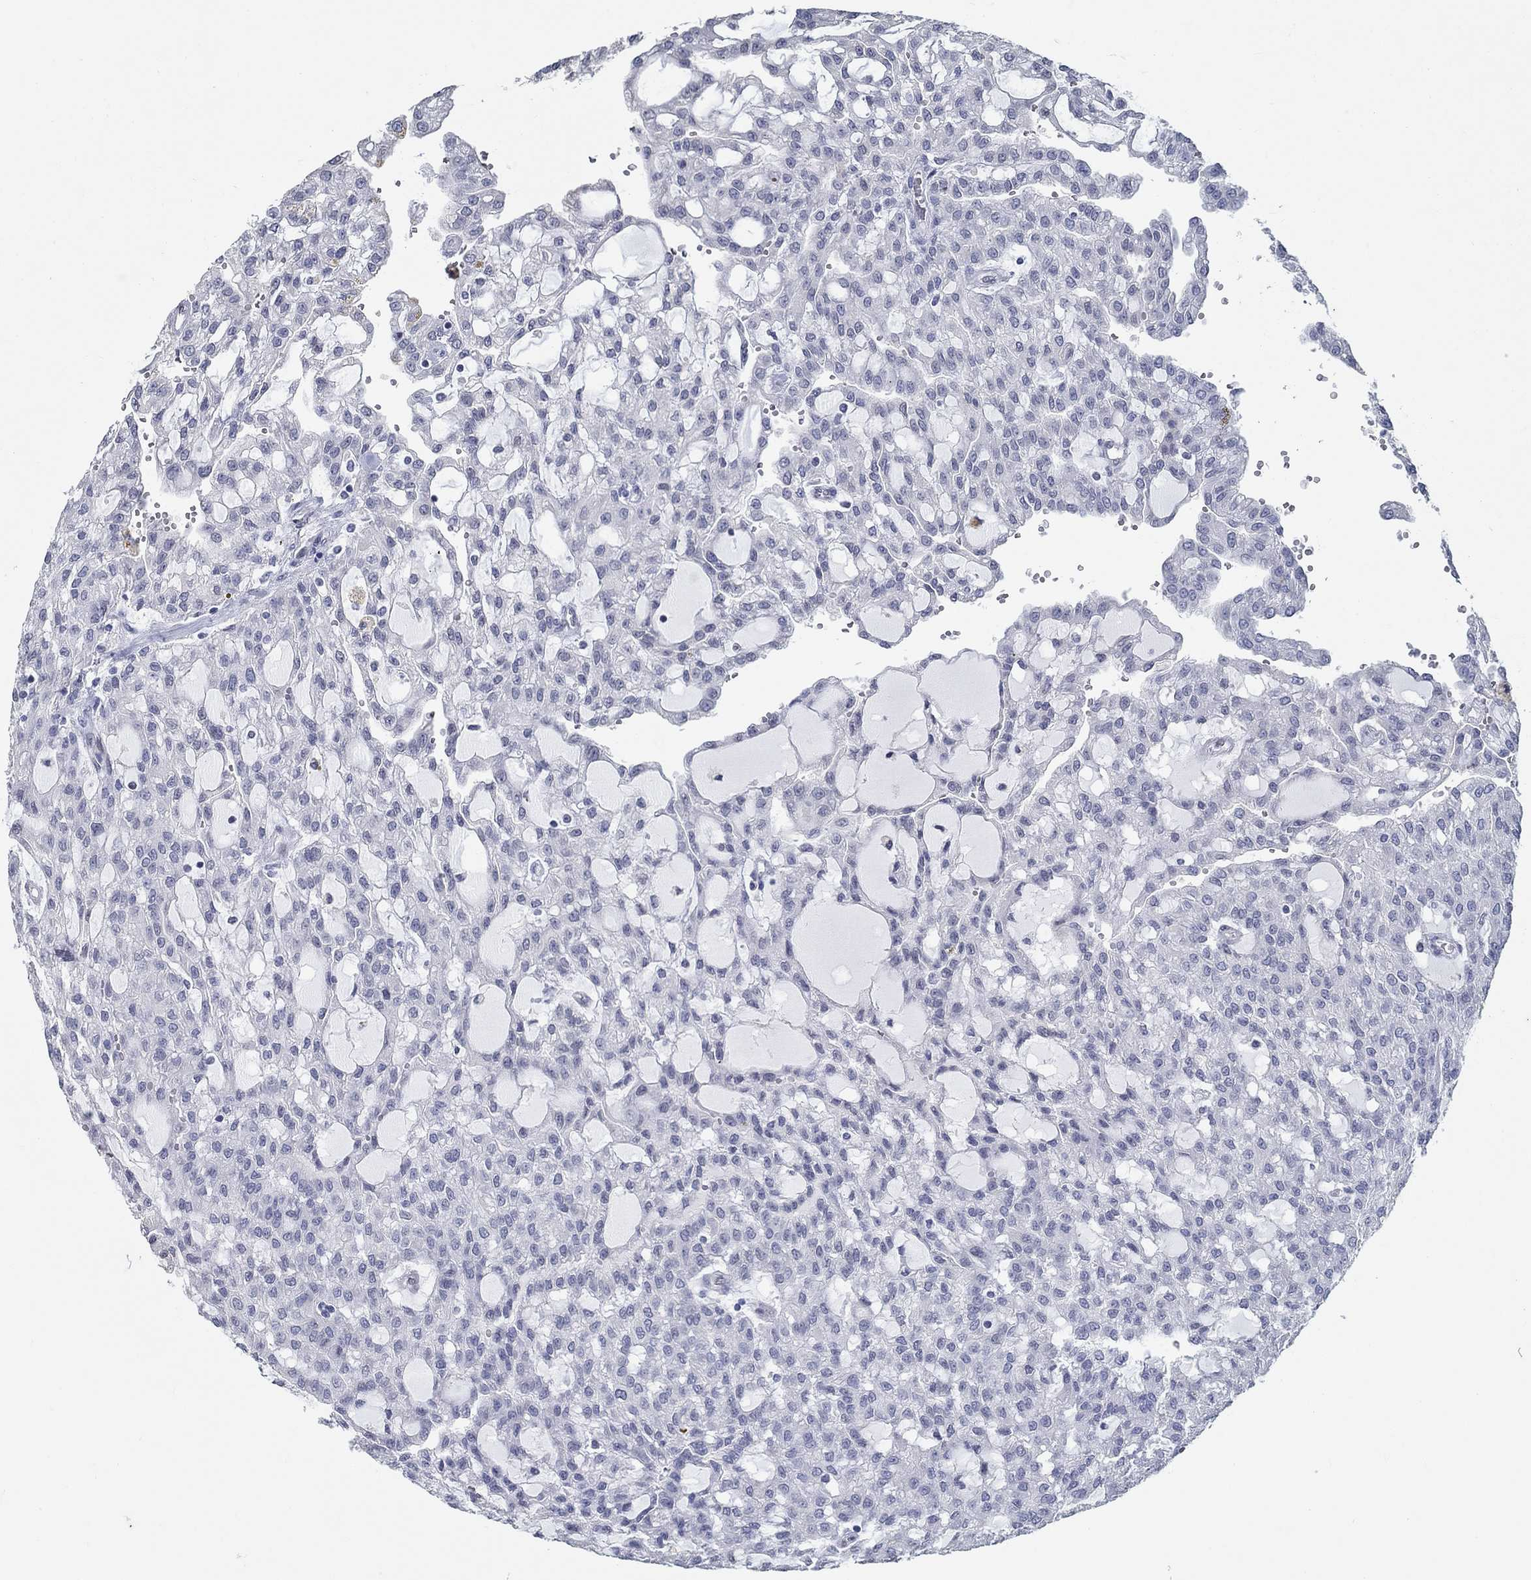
{"staining": {"intensity": "negative", "quantity": "none", "location": "none"}, "tissue": "renal cancer", "cell_type": "Tumor cells", "image_type": "cancer", "snomed": [{"axis": "morphology", "description": "Adenocarcinoma, NOS"}, {"axis": "topography", "description": "Kidney"}], "caption": "Tumor cells are negative for protein expression in human renal cancer (adenocarcinoma). (DAB immunohistochemistry, high magnification).", "gene": "NUP155", "patient": {"sex": "male", "age": 63}}